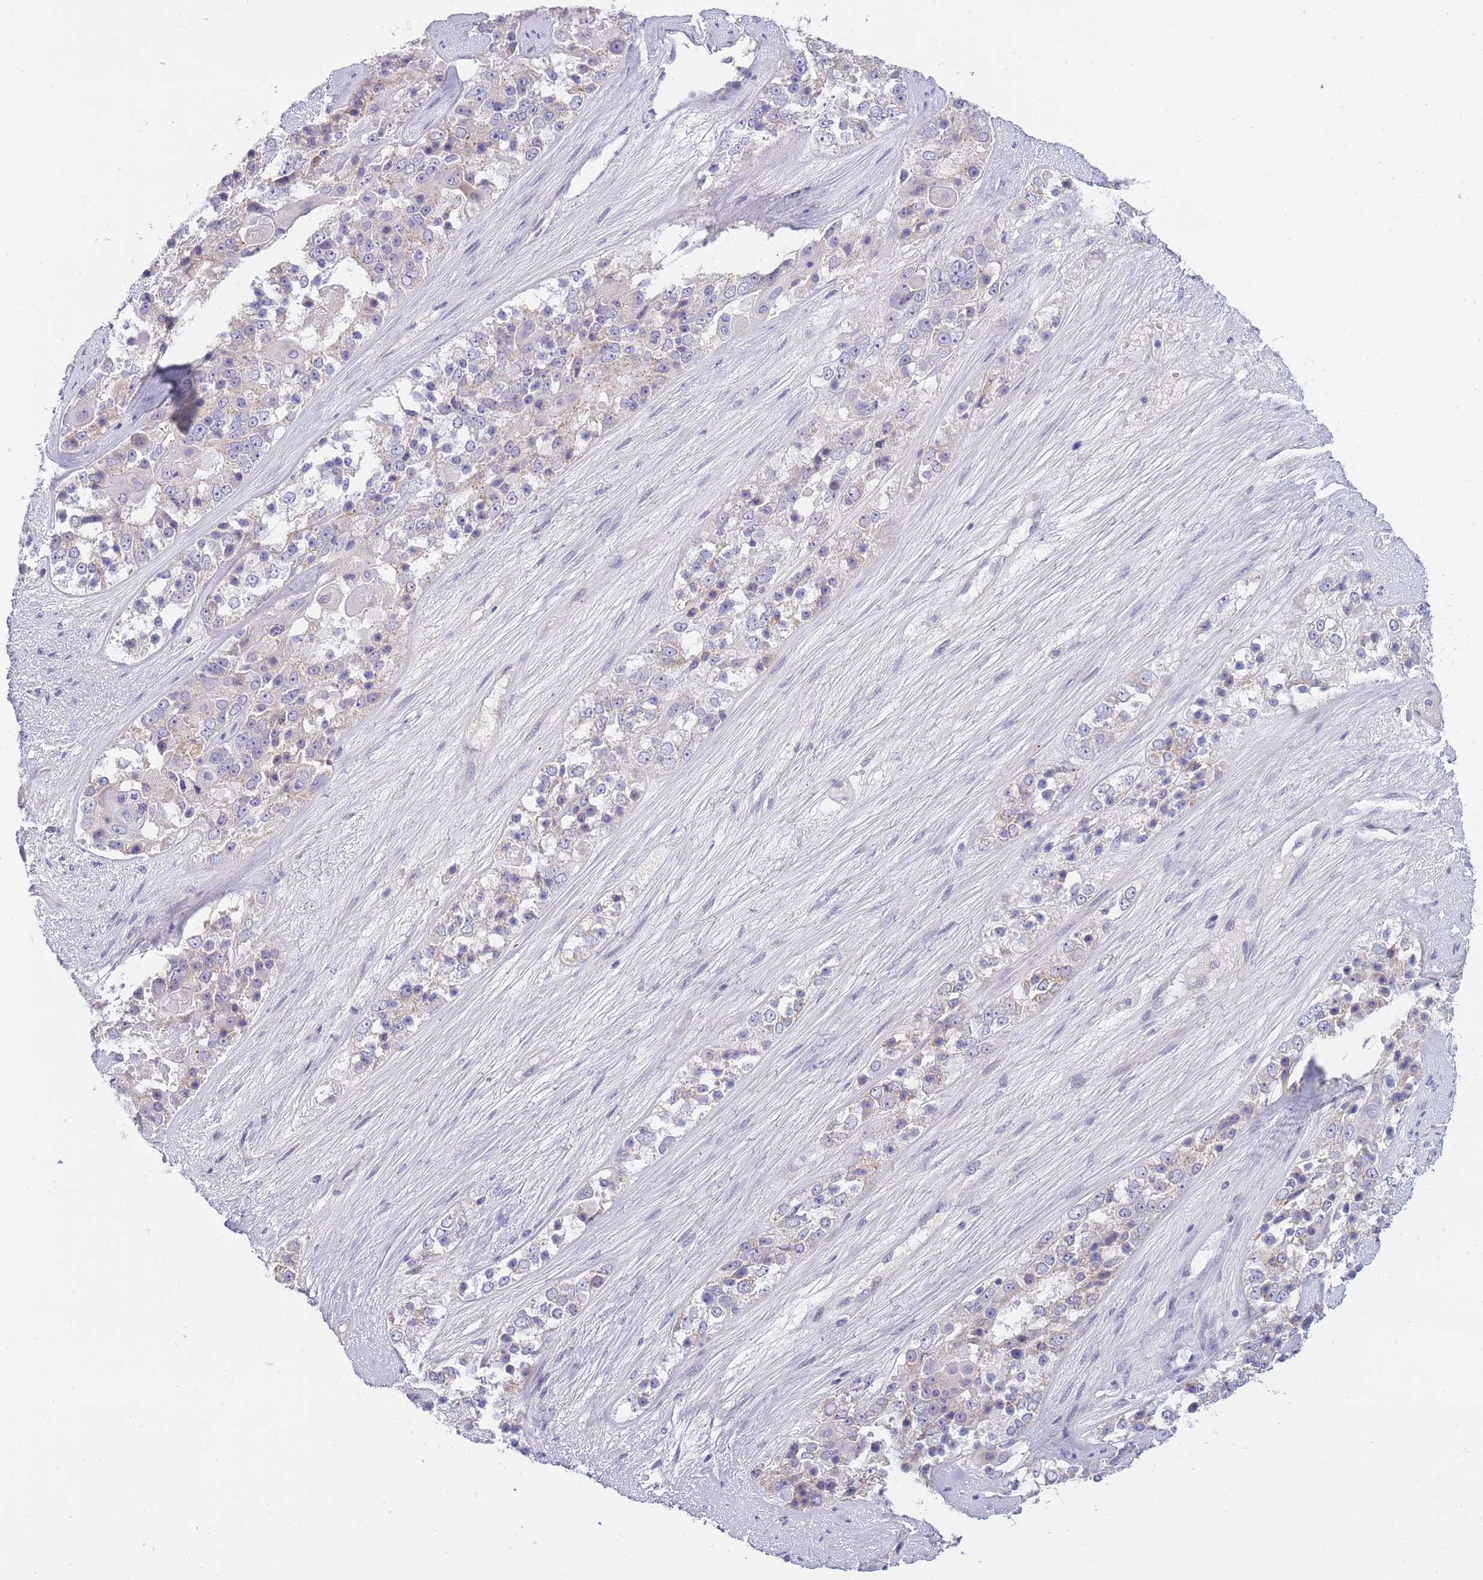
{"staining": {"intensity": "negative", "quantity": "none", "location": "none"}, "tissue": "ovarian cancer", "cell_type": "Tumor cells", "image_type": "cancer", "snomed": [{"axis": "morphology", "description": "Carcinoma, endometroid"}, {"axis": "topography", "description": "Ovary"}], "caption": "Human ovarian endometroid carcinoma stained for a protein using immunohistochemistry reveals no staining in tumor cells.", "gene": "PRR23B", "patient": {"sex": "female", "age": 51}}